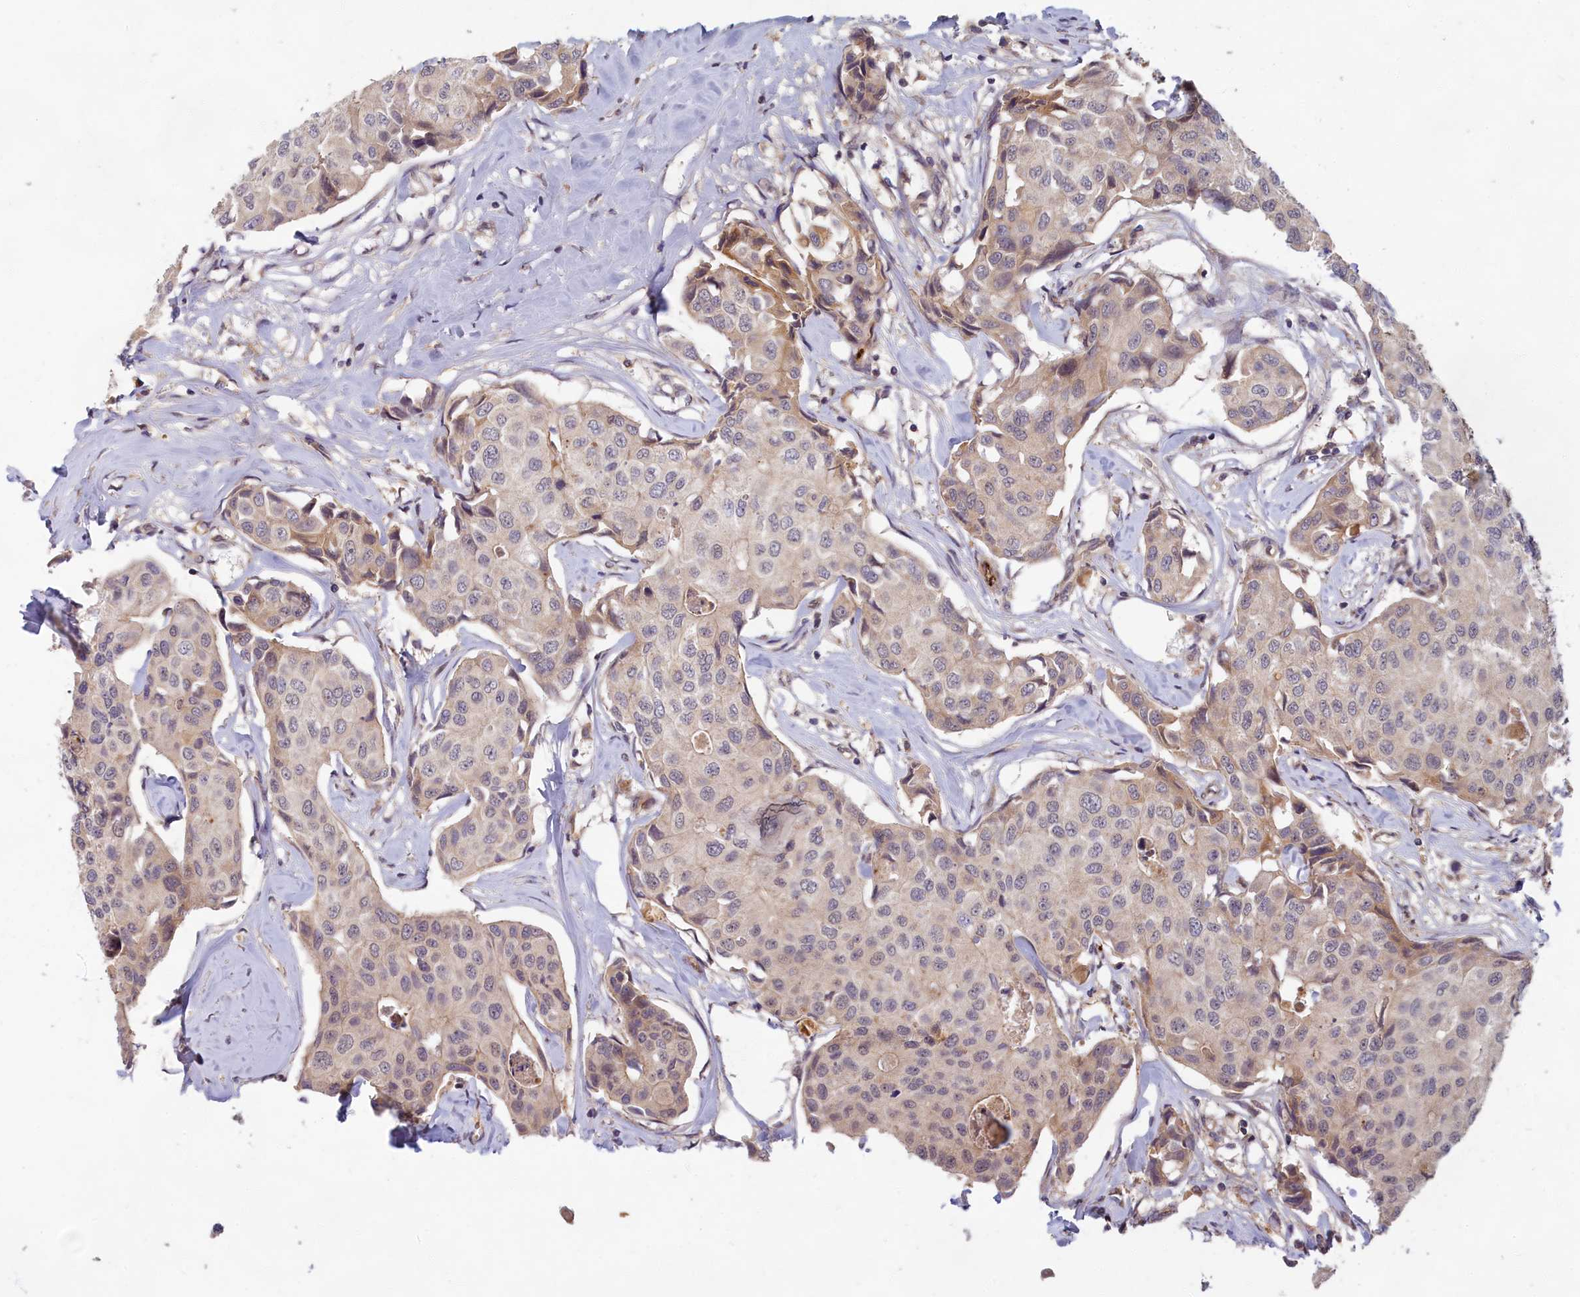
{"staining": {"intensity": "weak", "quantity": "<25%", "location": "cytoplasmic/membranous"}, "tissue": "breast cancer", "cell_type": "Tumor cells", "image_type": "cancer", "snomed": [{"axis": "morphology", "description": "Duct carcinoma"}, {"axis": "topography", "description": "Breast"}], "caption": "Human breast cancer (intraductal carcinoma) stained for a protein using immunohistochemistry displays no staining in tumor cells.", "gene": "EARS2", "patient": {"sex": "female", "age": 80}}